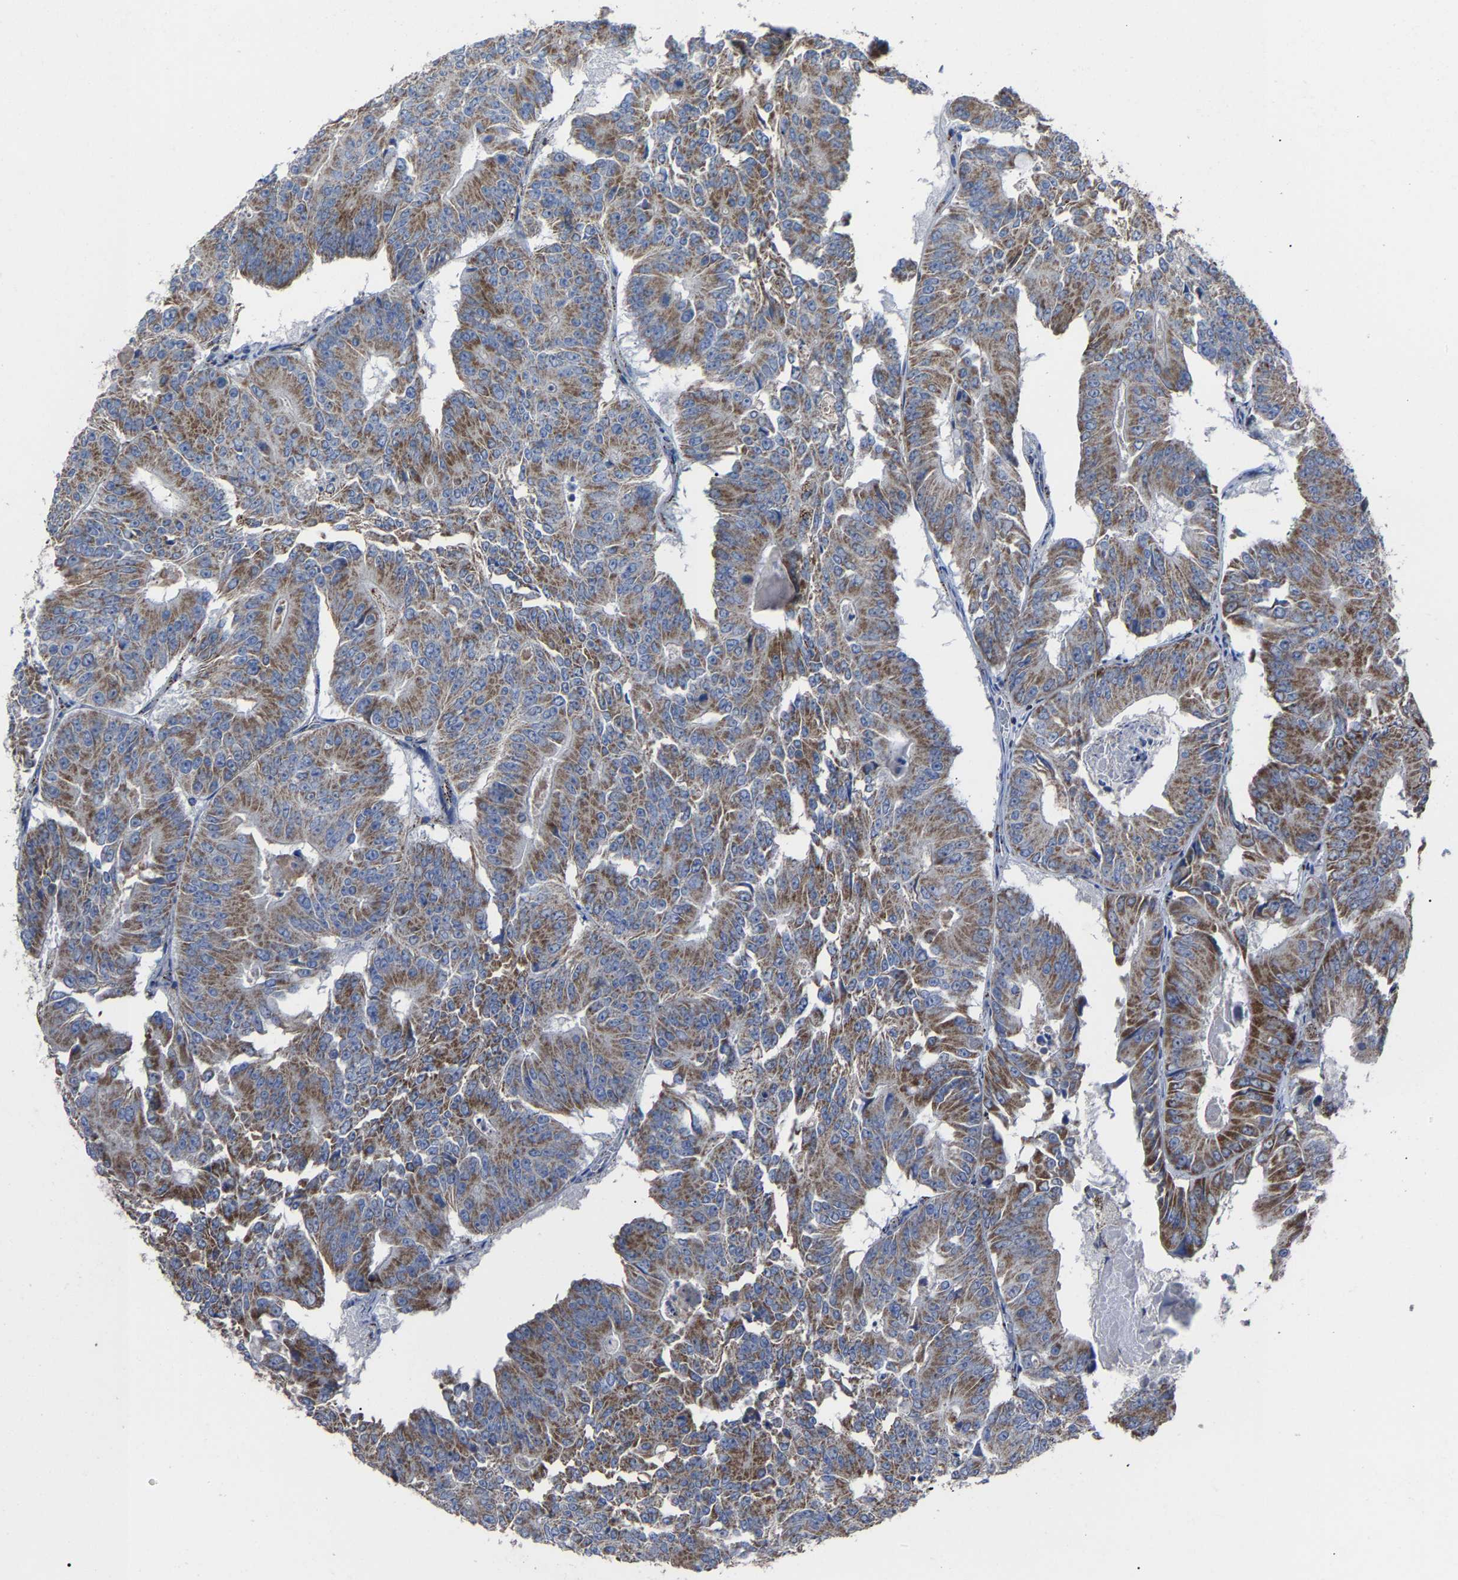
{"staining": {"intensity": "moderate", "quantity": ">75%", "location": "cytoplasmic/membranous"}, "tissue": "colorectal cancer", "cell_type": "Tumor cells", "image_type": "cancer", "snomed": [{"axis": "morphology", "description": "Adenocarcinoma, NOS"}, {"axis": "topography", "description": "Colon"}], "caption": "Colorectal cancer (adenocarcinoma) stained with a protein marker demonstrates moderate staining in tumor cells.", "gene": "NDUFV3", "patient": {"sex": "male", "age": 87}}